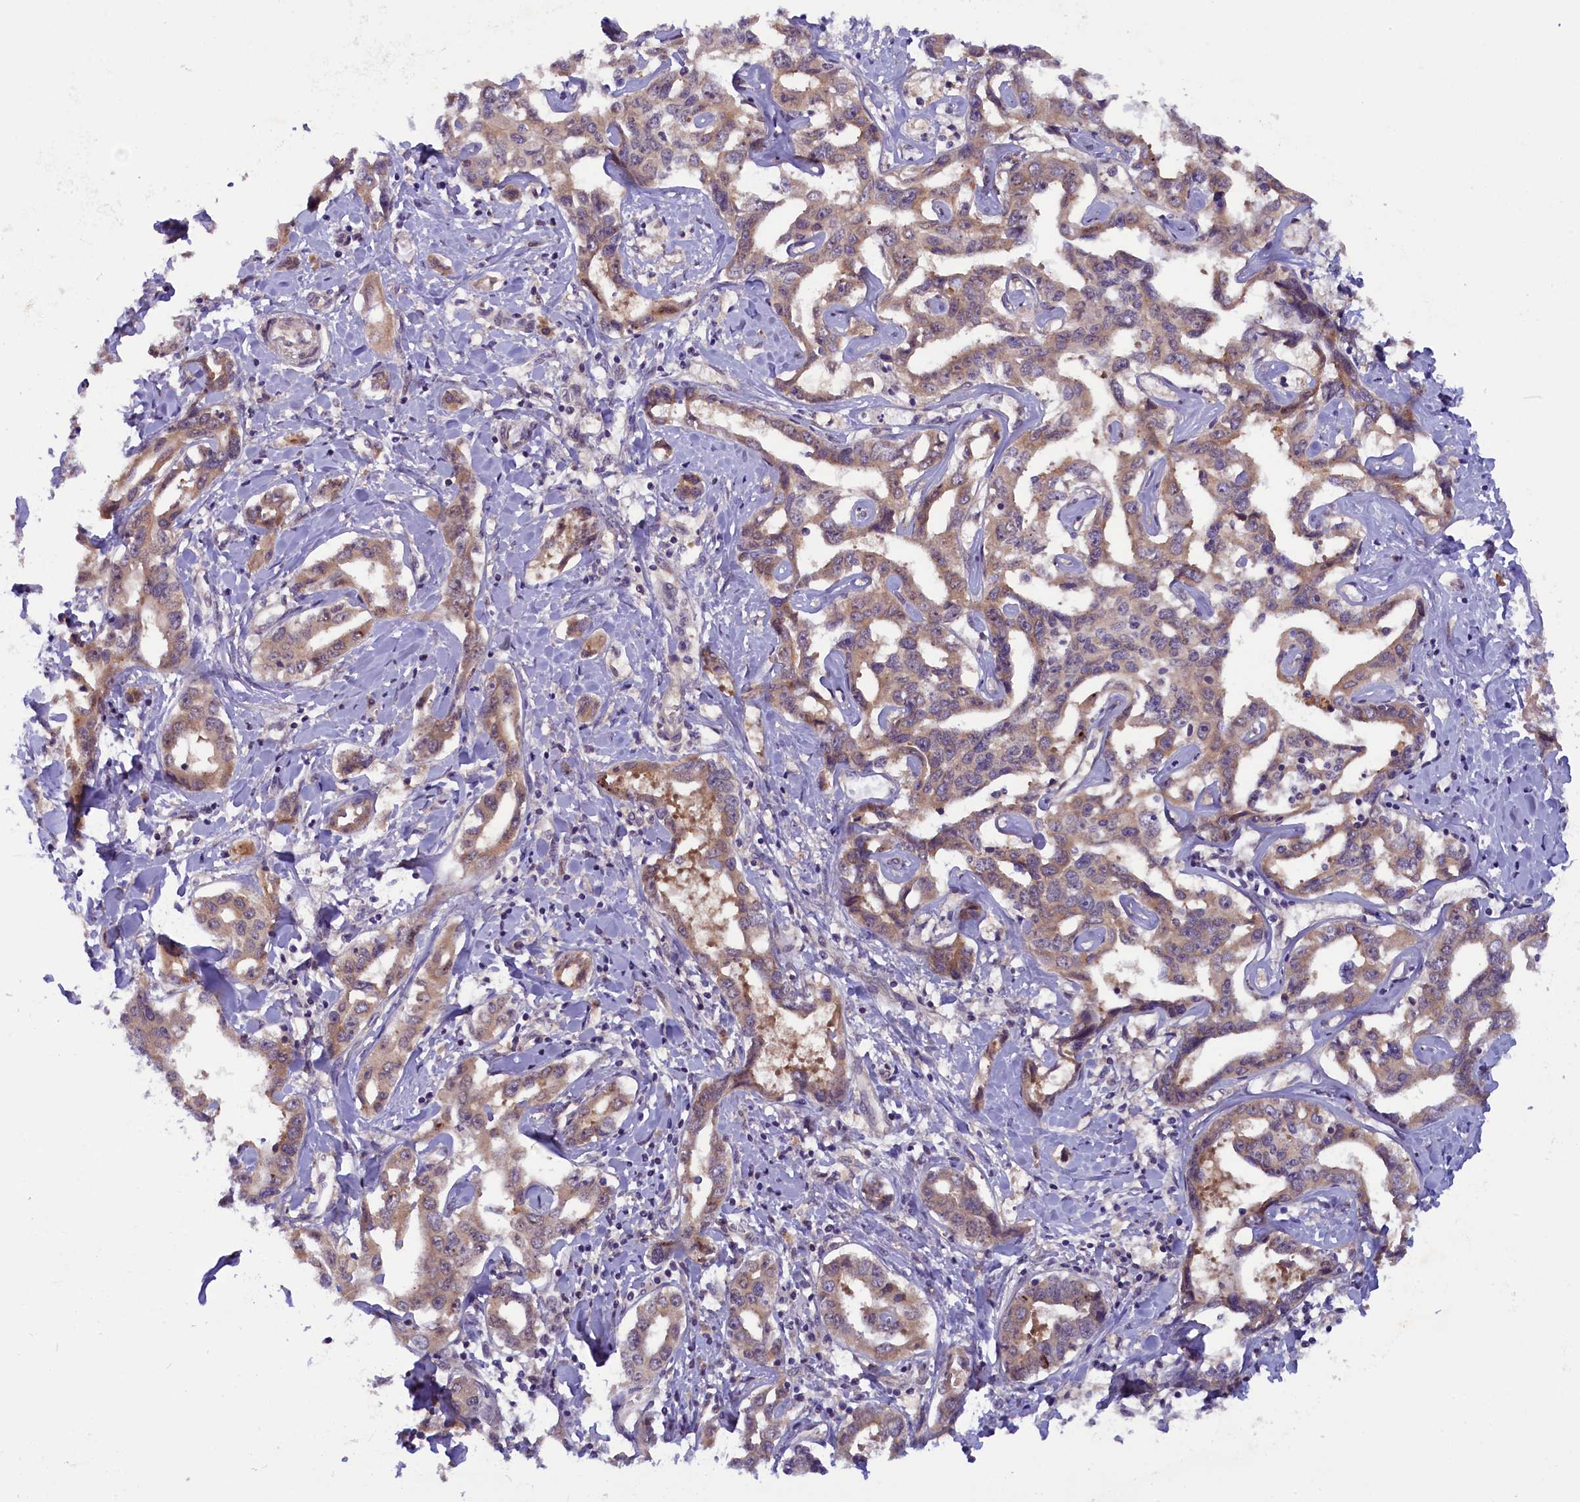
{"staining": {"intensity": "weak", "quantity": "25%-75%", "location": "cytoplasmic/membranous"}, "tissue": "liver cancer", "cell_type": "Tumor cells", "image_type": "cancer", "snomed": [{"axis": "morphology", "description": "Cholangiocarcinoma"}, {"axis": "topography", "description": "Liver"}], "caption": "A brown stain shows weak cytoplasmic/membranous positivity of a protein in human cholangiocarcinoma (liver) tumor cells. The staining was performed using DAB (3,3'-diaminobenzidine), with brown indicating positive protein expression. Nuclei are stained blue with hematoxylin.", "gene": "CCDC9B", "patient": {"sex": "male", "age": 59}}